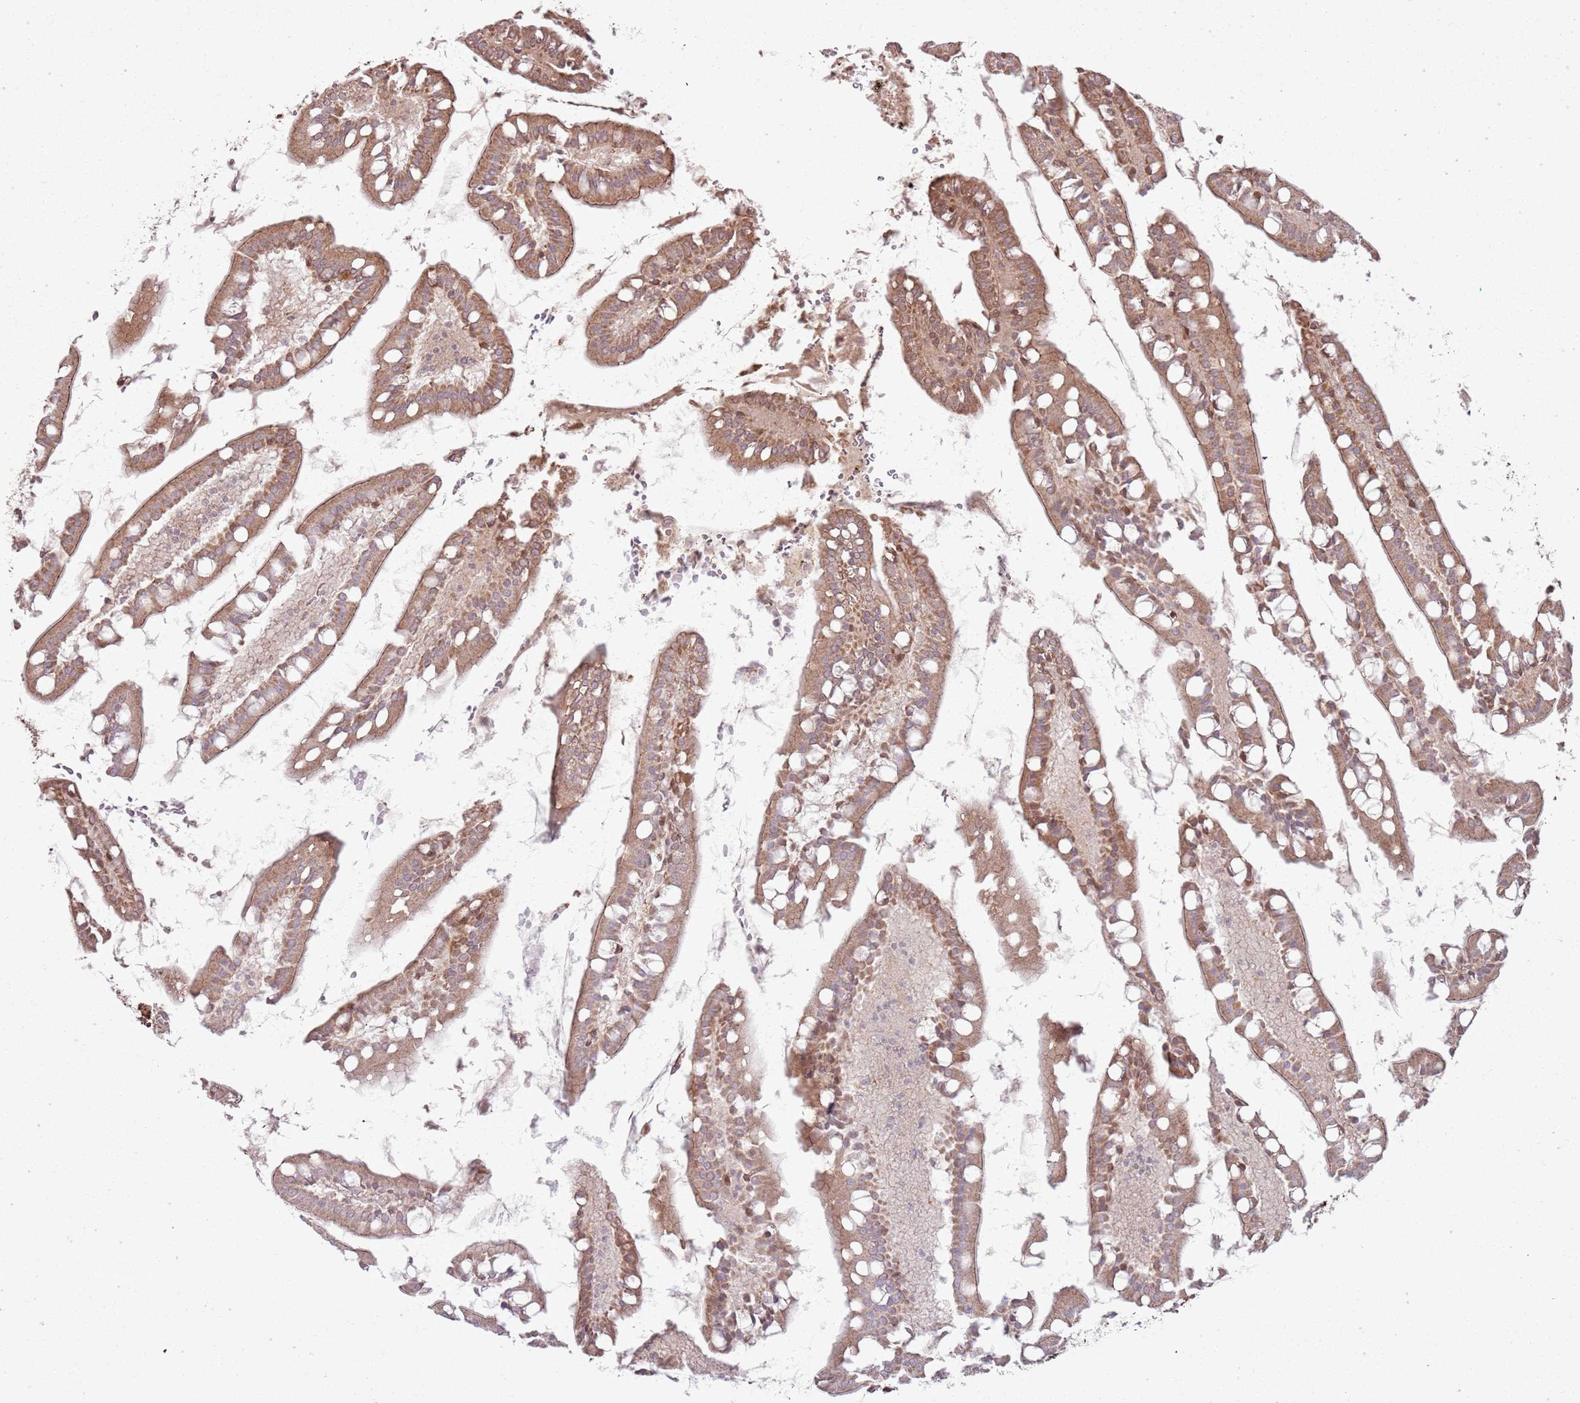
{"staining": {"intensity": "moderate", "quantity": "25%-75%", "location": "cytoplasmic/membranous"}, "tissue": "small intestine", "cell_type": "Glandular cells", "image_type": "normal", "snomed": [{"axis": "morphology", "description": "Normal tissue, NOS"}, {"axis": "topography", "description": "Small intestine"}], "caption": "A medium amount of moderate cytoplasmic/membranous expression is present in about 25%-75% of glandular cells in normal small intestine. (Brightfield microscopy of DAB IHC at high magnification).", "gene": "ZNF623", "patient": {"sex": "male", "age": 52}}